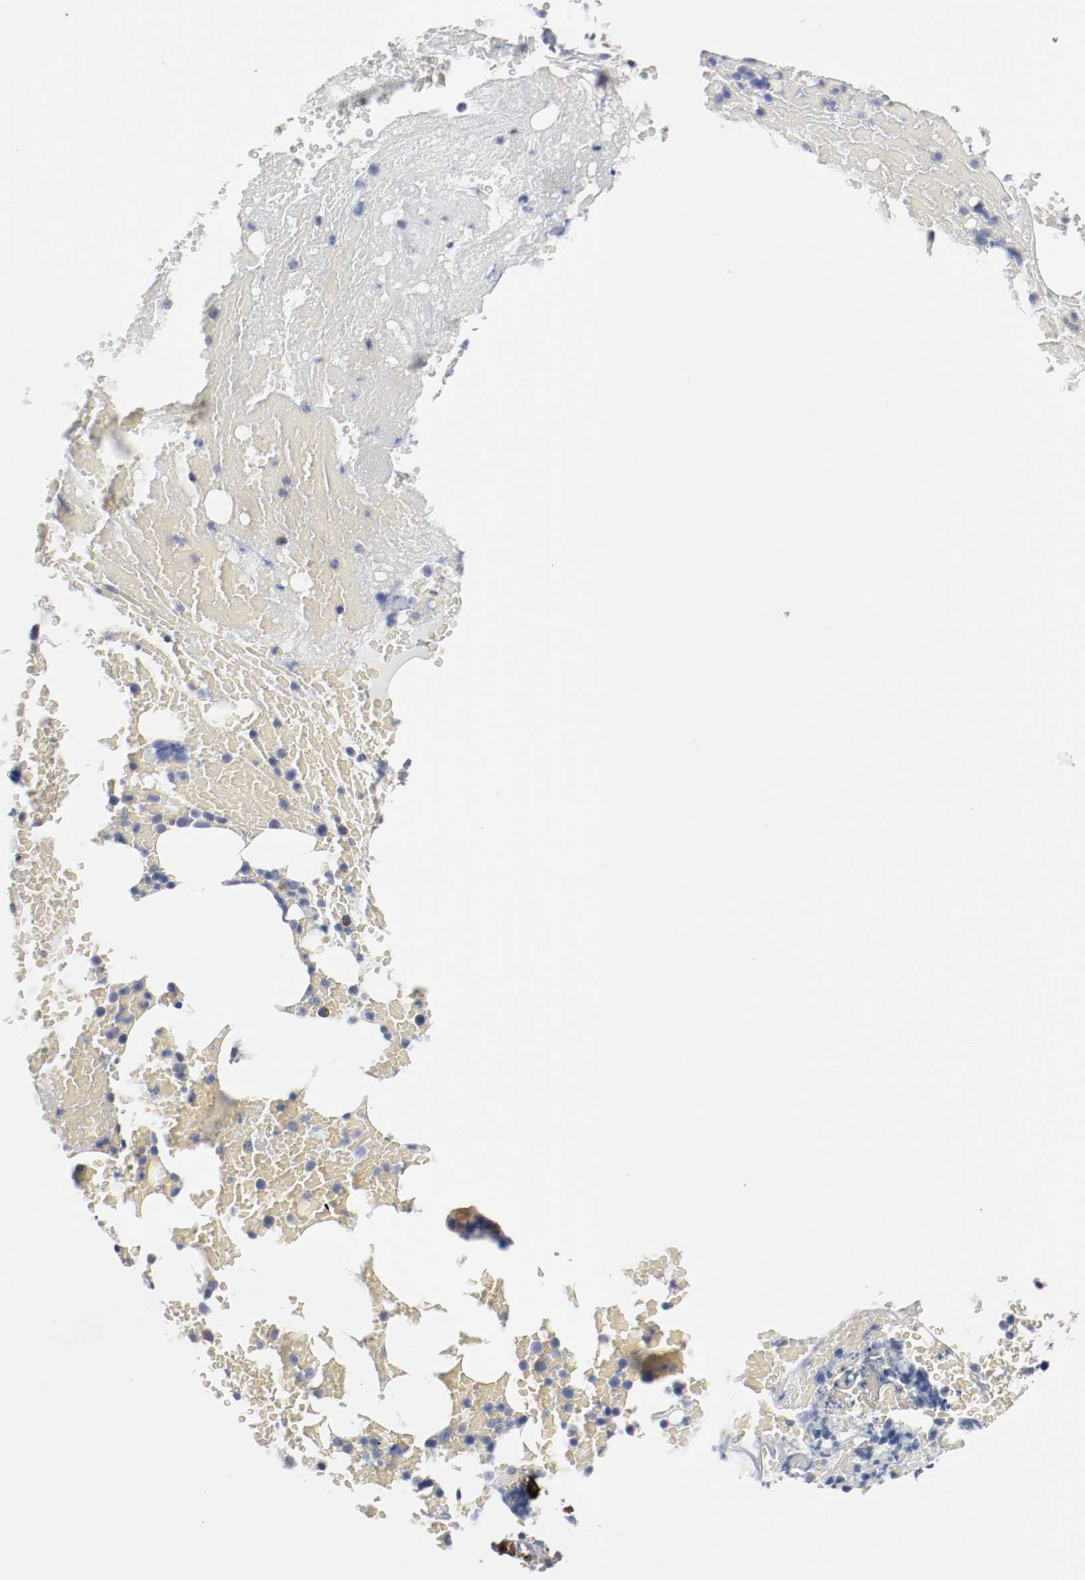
{"staining": {"intensity": "negative", "quantity": "none", "location": "none"}, "tissue": "bone marrow", "cell_type": "Hematopoietic cells", "image_type": "normal", "snomed": [{"axis": "morphology", "description": "Normal tissue, NOS"}, {"axis": "topography", "description": "Bone marrow"}], "caption": "High magnification brightfield microscopy of unremarkable bone marrow stained with DAB (3,3'-diaminobenzidine) (brown) and counterstained with hematoxylin (blue): hematopoietic cells show no significant expression. The staining is performed using DAB brown chromogen with nuclei counter-stained in using hematoxylin.", "gene": "TUBD1", "patient": {"sex": "female", "age": 66}}